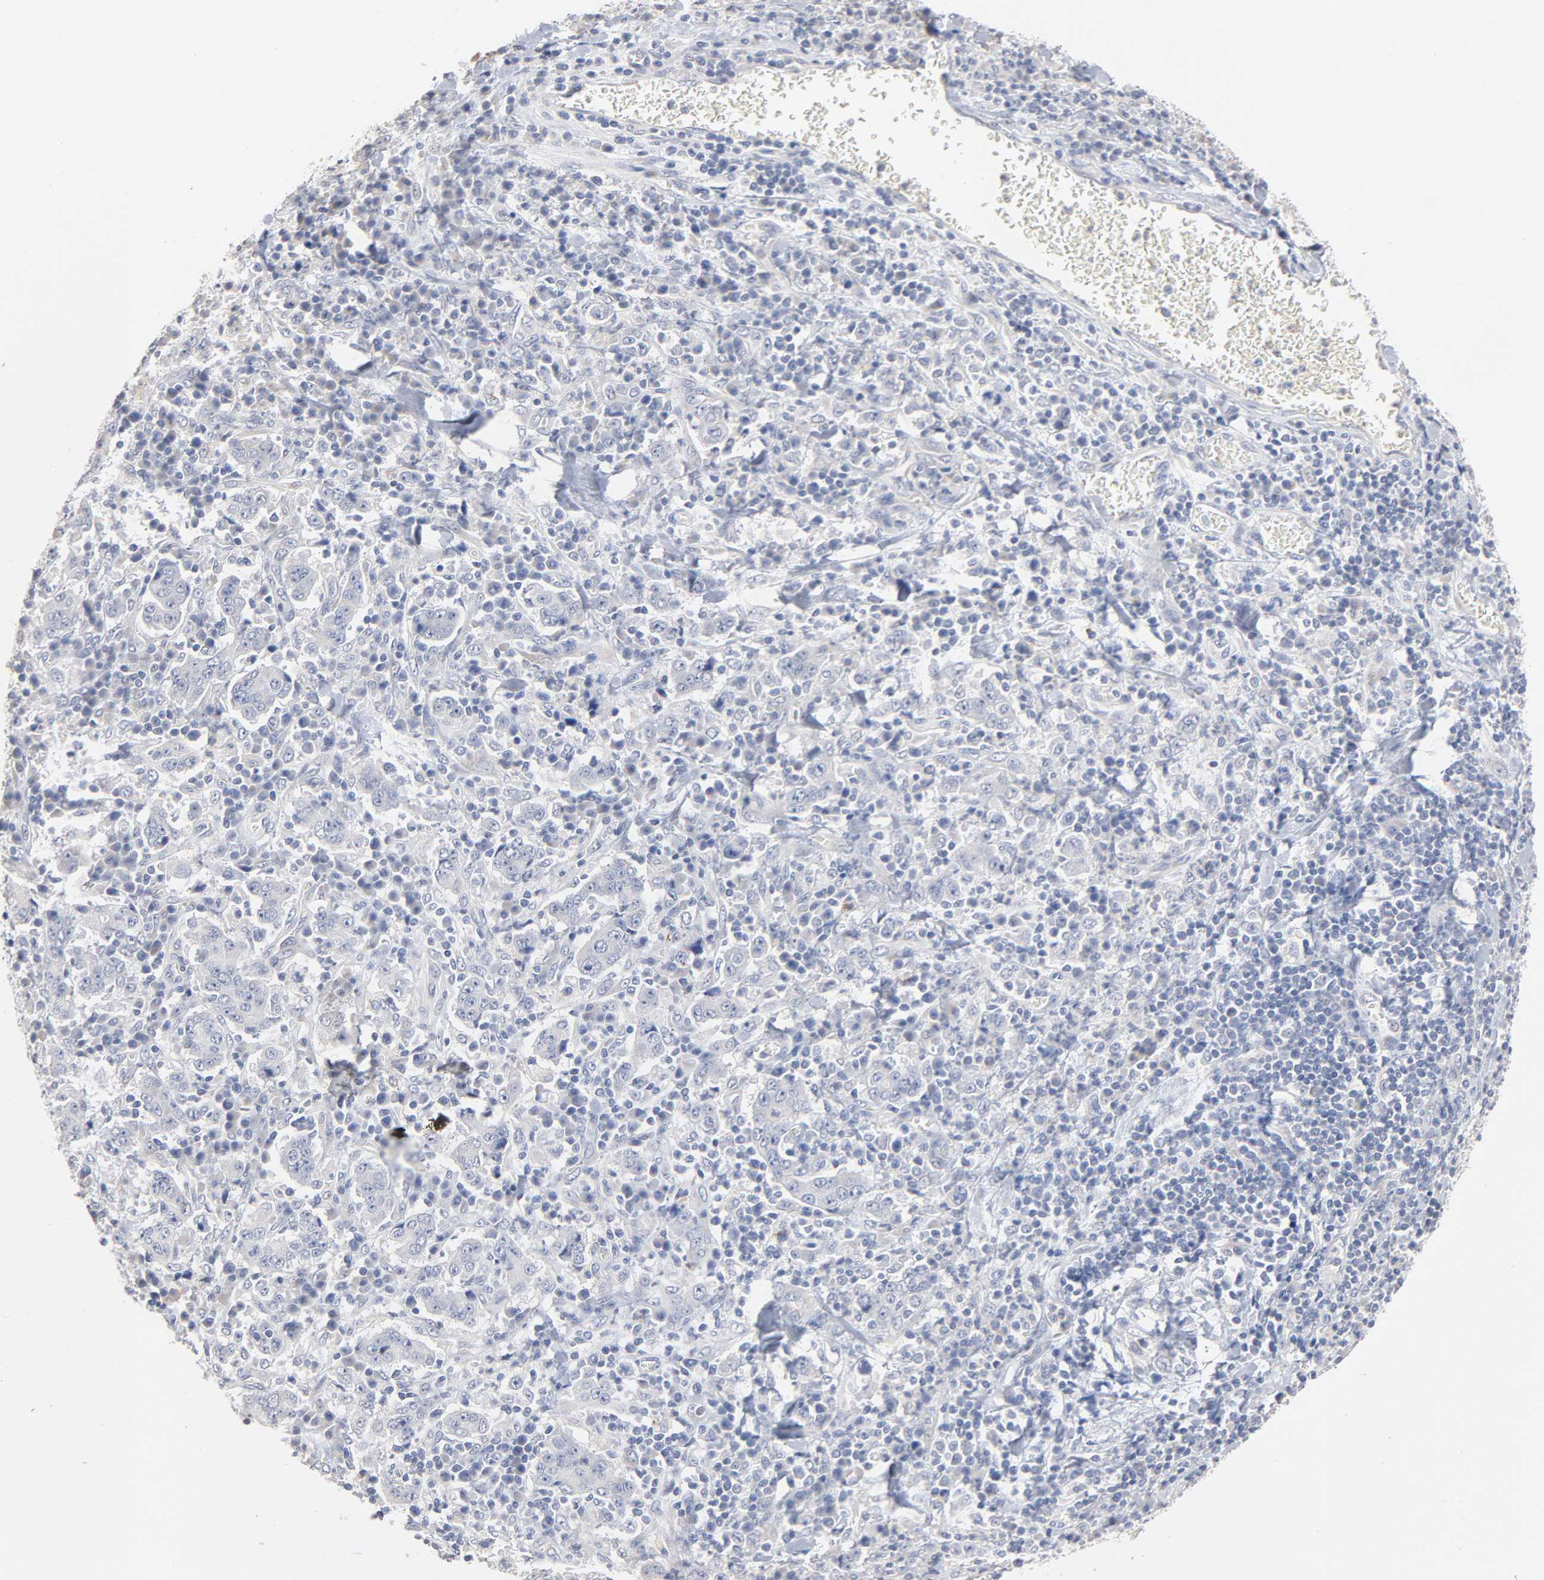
{"staining": {"intensity": "negative", "quantity": "none", "location": "none"}, "tissue": "stomach cancer", "cell_type": "Tumor cells", "image_type": "cancer", "snomed": [{"axis": "morphology", "description": "Normal tissue, NOS"}, {"axis": "morphology", "description": "Adenocarcinoma, NOS"}, {"axis": "topography", "description": "Stomach, upper"}, {"axis": "topography", "description": "Stomach"}], "caption": "The photomicrograph reveals no significant staining in tumor cells of stomach adenocarcinoma.", "gene": "AK7", "patient": {"sex": "male", "age": 59}}